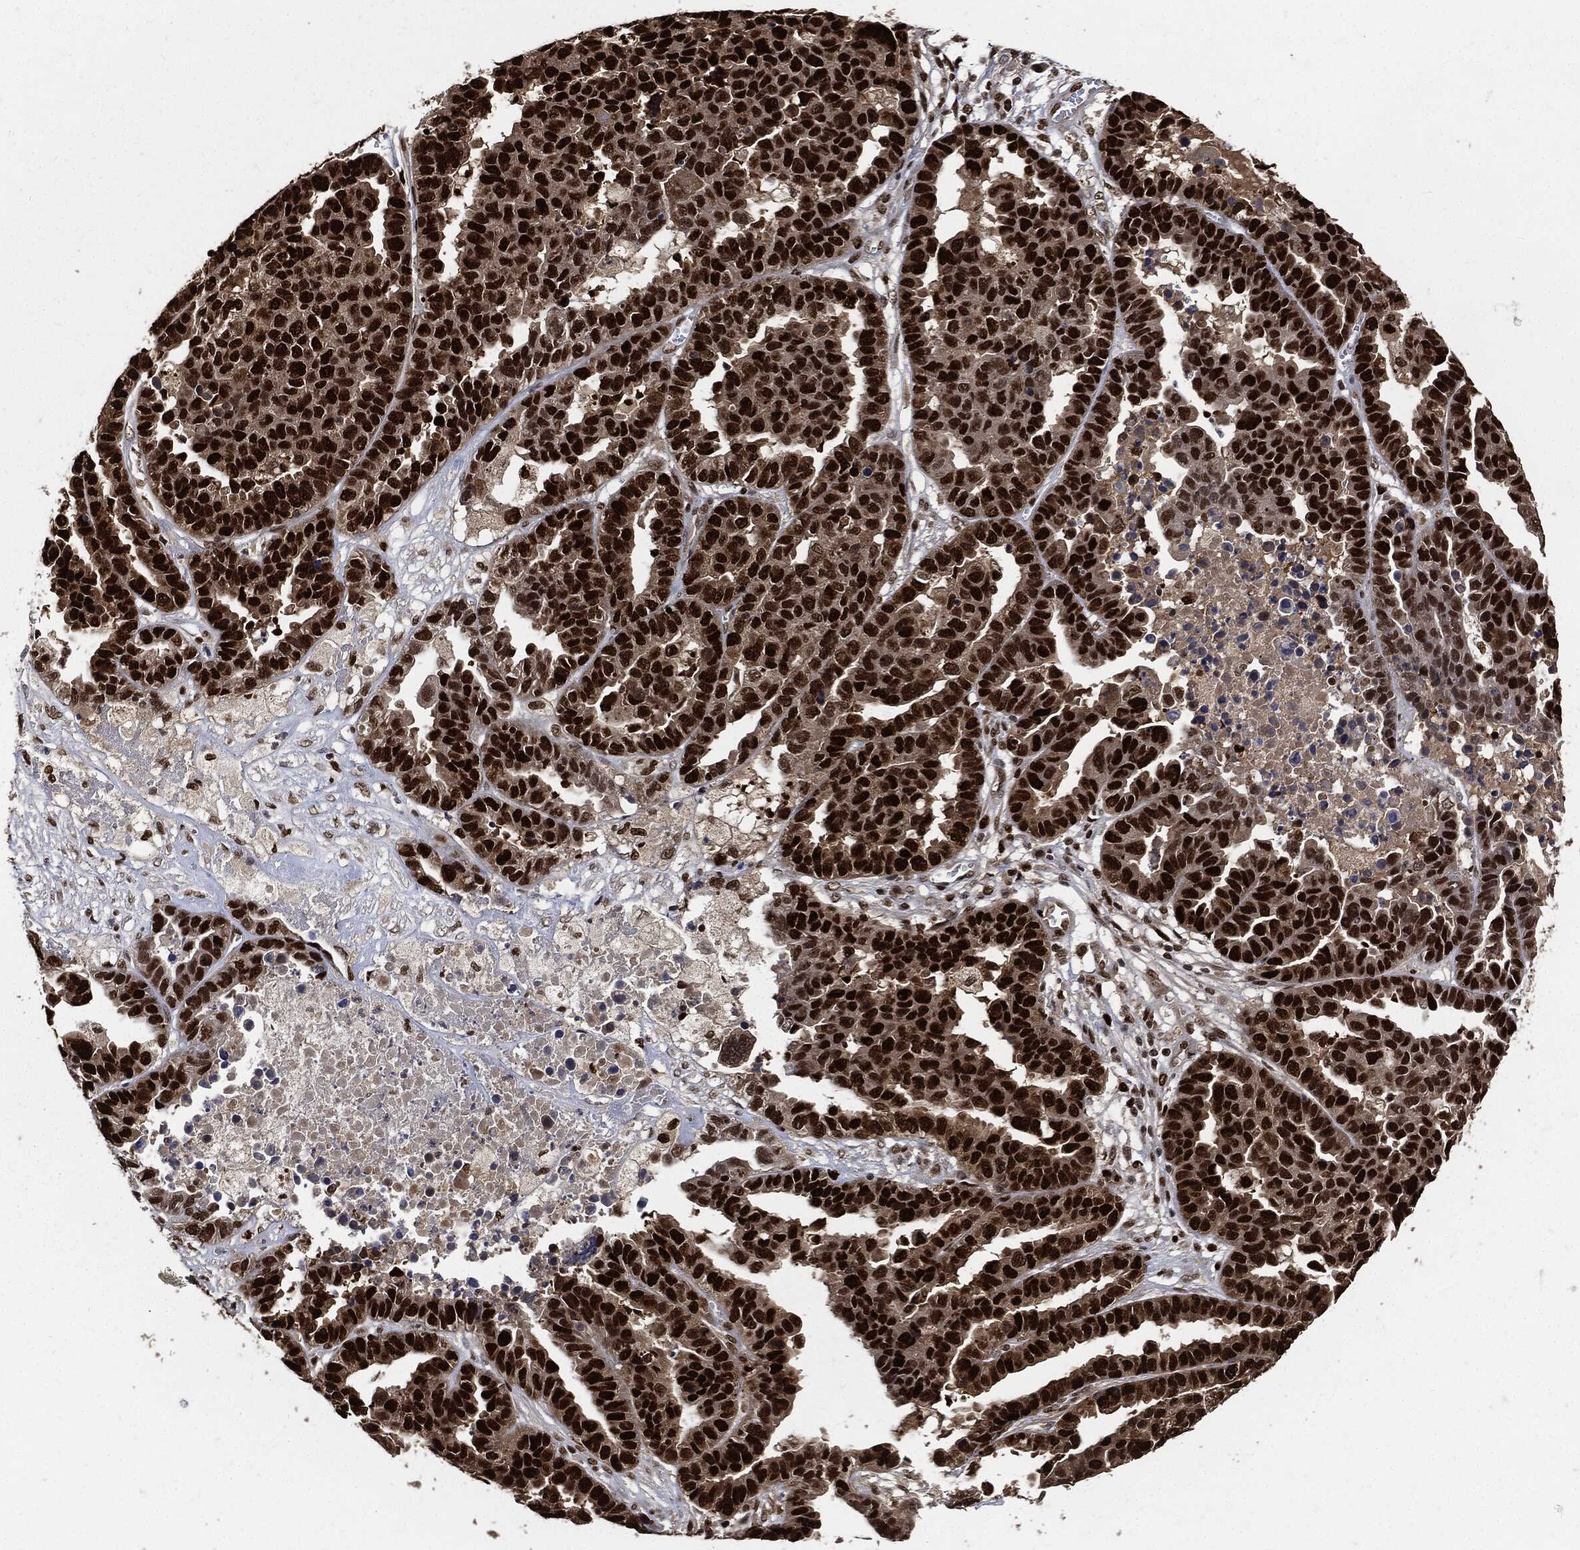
{"staining": {"intensity": "strong", "quantity": ">75%", "location": "nuclear"}, "tissue": "ovarian cancer", "cell_type": "Tumor cells", "image_type": "cancer", "snomed": [{"axis": "morphology", "description": "Cystadenocarcinoma, serous, NOS"}, {"axis": "topography", "description": "Ovary"}], "caption": "Ovarian cancer (serous cystadenocarcinoma) stained with immunohistochemistry shows strong nuclear positivity in about >75% of tumor cells. (Brightfield microscopy of DAB IHC at high magnification).", "gene": "PCNA", "patient": {"sex": "female", "age": 87}}